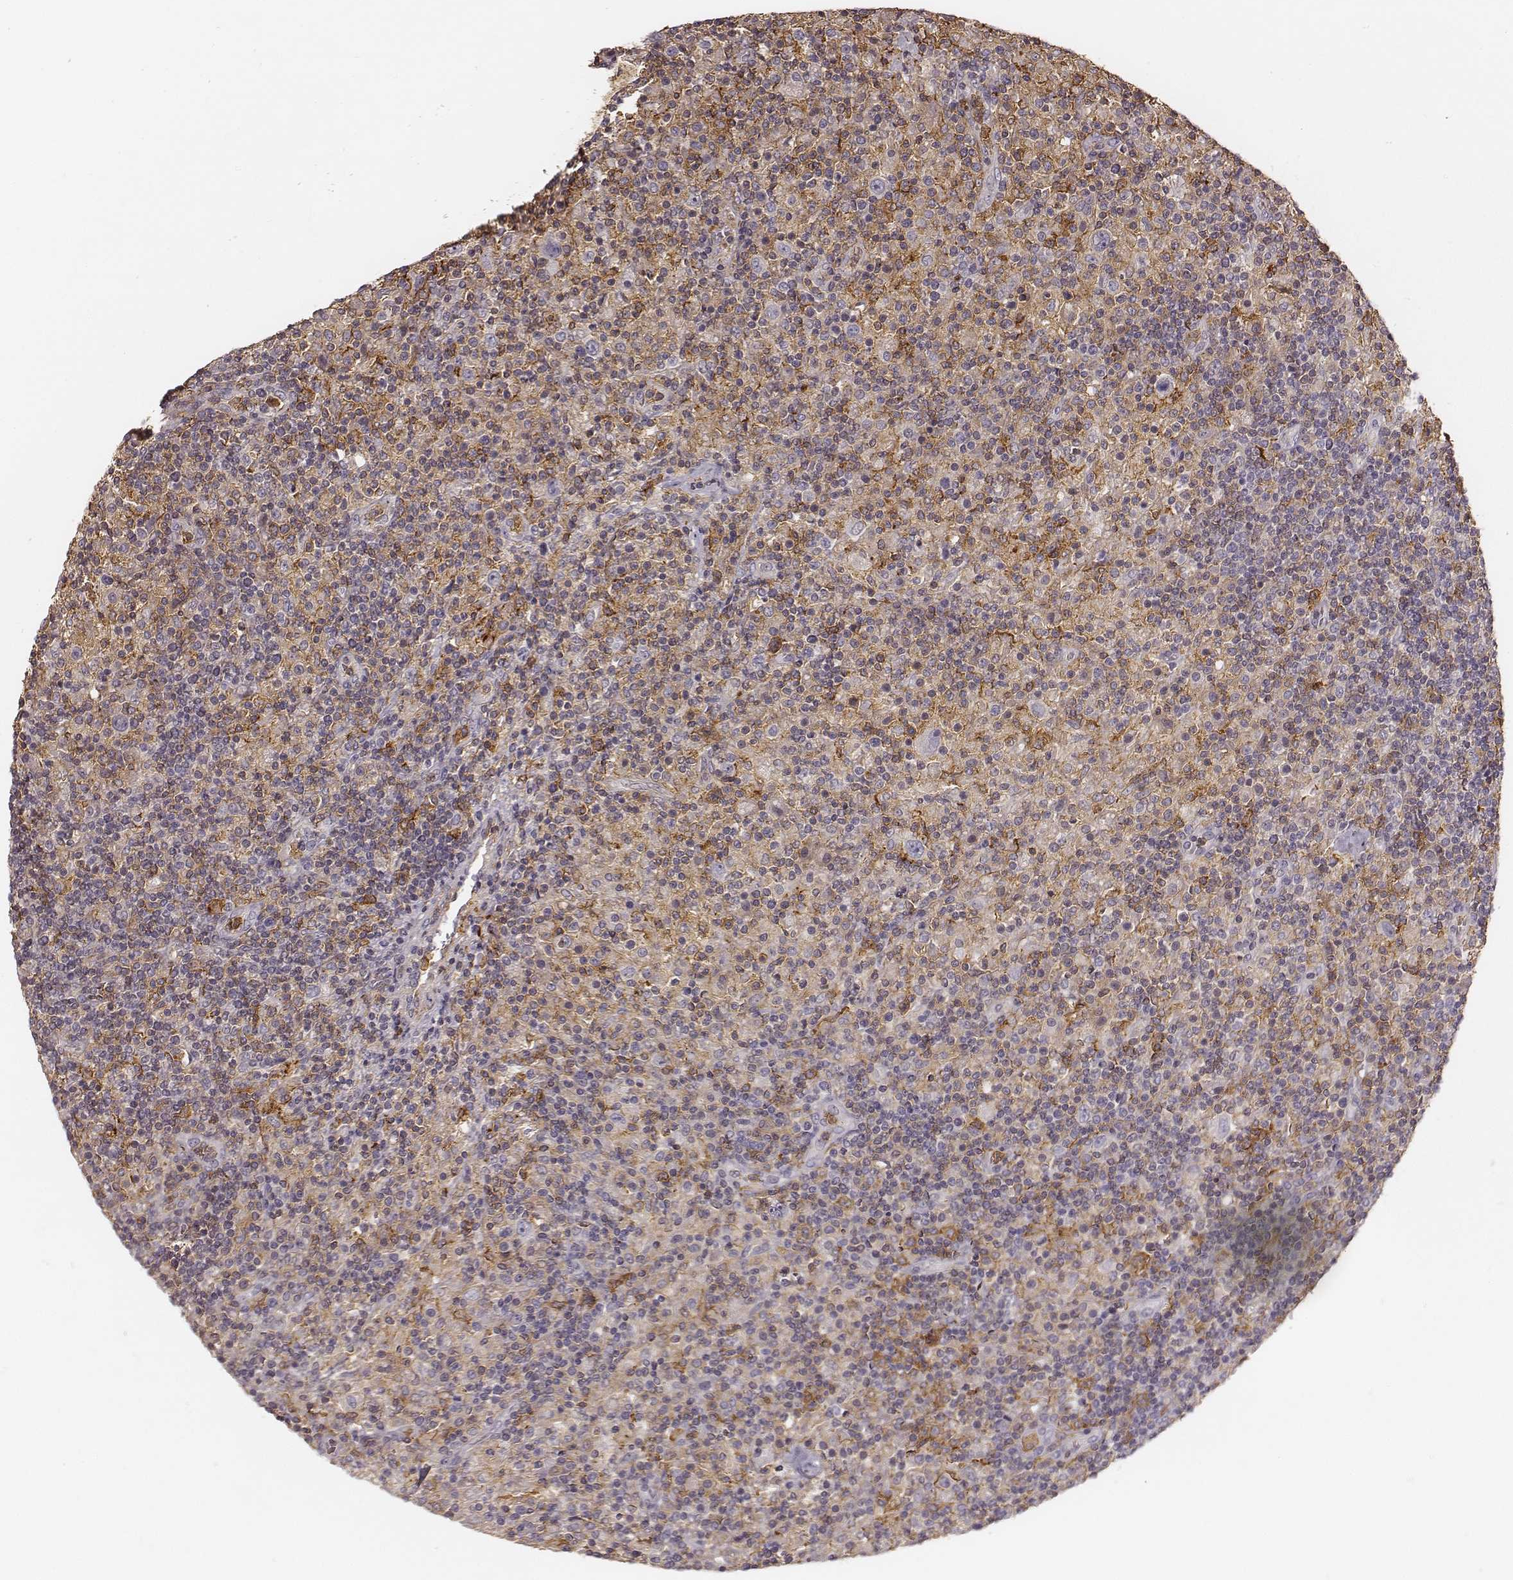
{"staining": {"intensity": "negative", "quantity": "none", "location": "none"}, "tissue": "lymphoma", "cell_type": "Tumor cells", "image_type": "cancer", "snomed": [{"axis": "morphology", "description": "Hodgkin's disease, NOS"}, {"axis": "topography", "description": "Lymph node"}], "caption": "An immunohistochemistry image of lymphoma is shown. There is no staining in tumor cells of lymphoma.", "gene": "ZYX", "patient": {"sex": "male", "age": 70}}